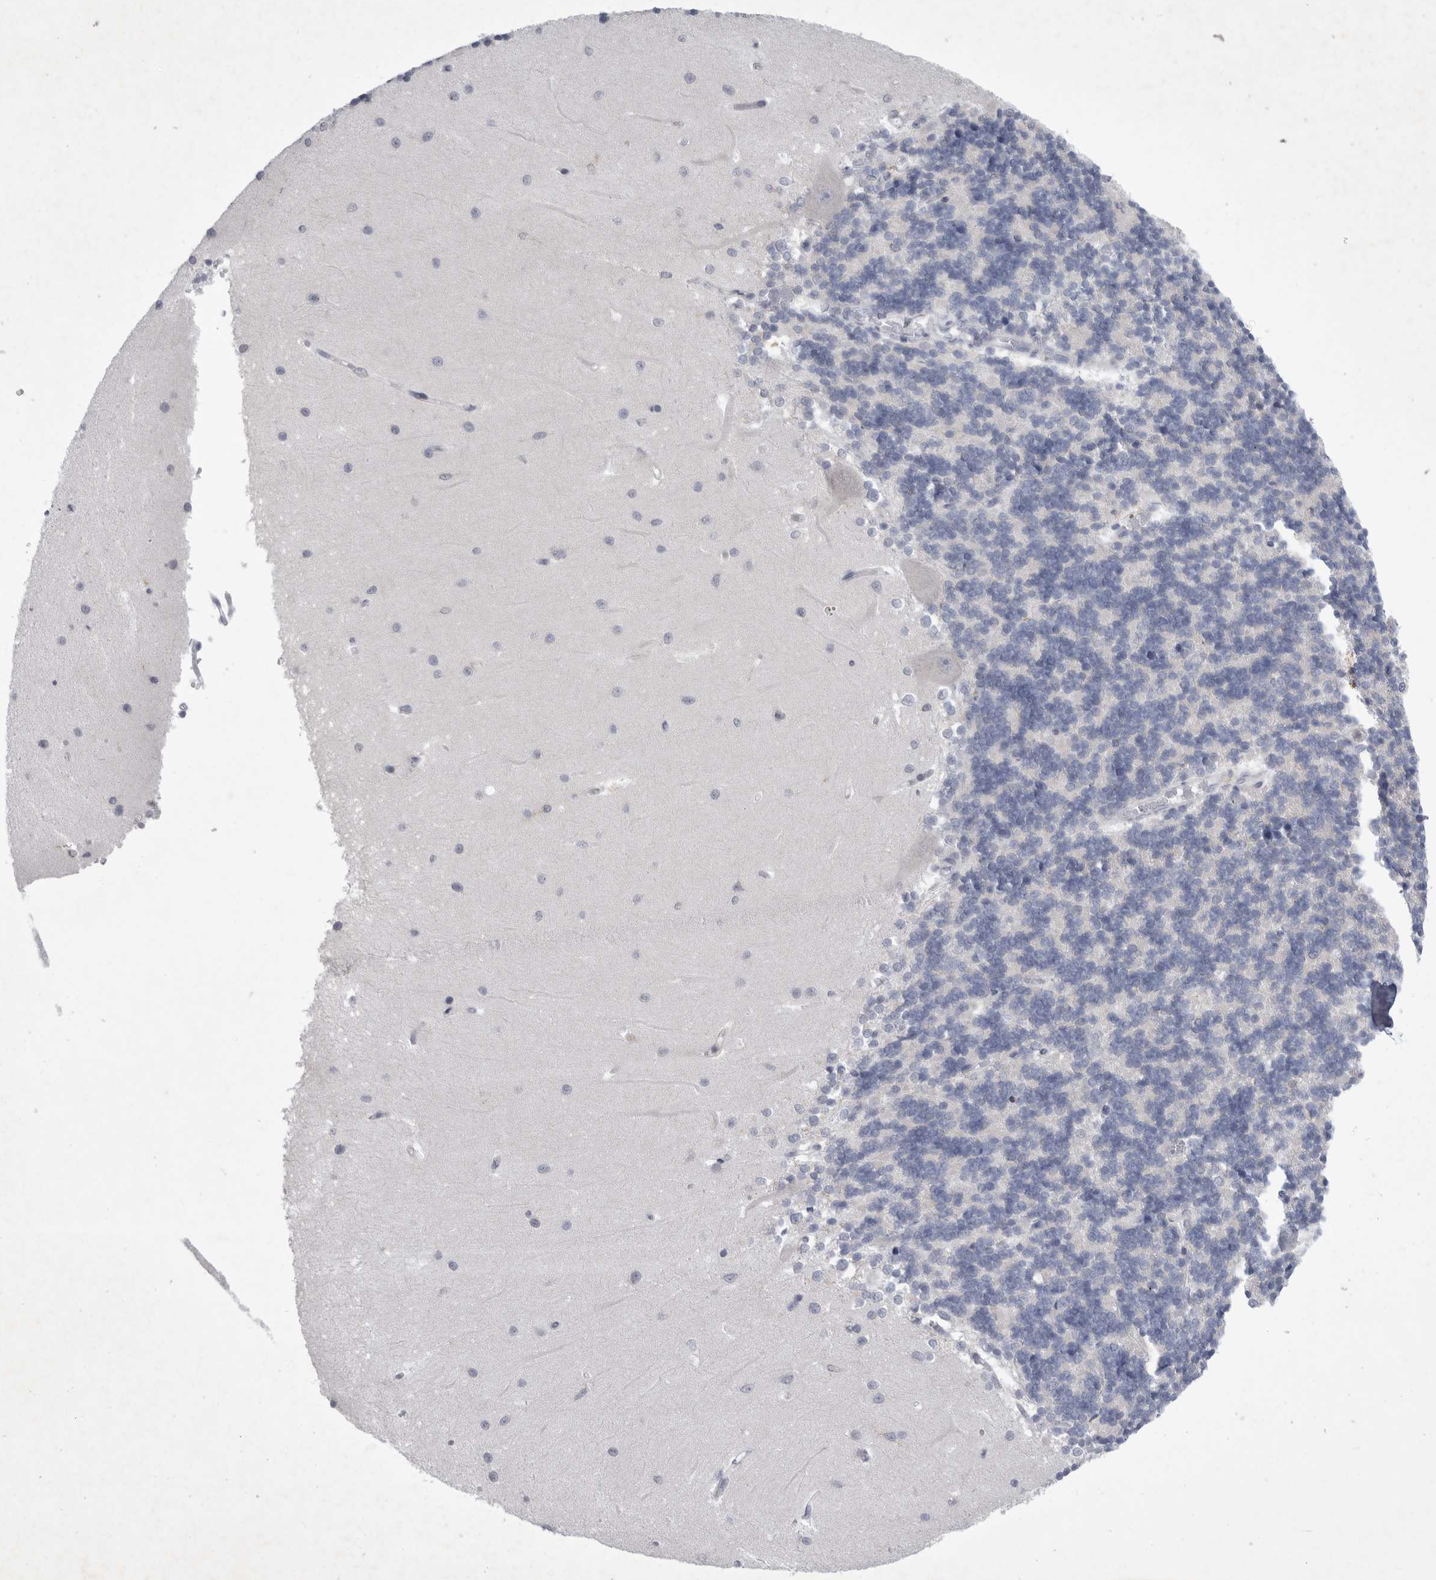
{"staining": {"intensity": "negative", "quantity": "none", "location": "none"}, "tissue": "cerebellum", "cell_type": "Cells in granular layer", "image_type": "normal", "snomed": [{"axis": "morphology", "description": "Normal tissue, NOS"}, {"axis": "topography", "description": "Cerebellum"}], "caption": "IHC histopathology image of normal cerebellum: cerebellum stained with DAB displays no significant protein staining in cells in granular layer. The staining was performed using DAB to visualize the protein expression in brown, while the nuclei were stained in blue with hematoxylin (Magnification: 20x).", "gene": "SIGLEC10", "patient": {"sex": "male", "age": 37}}